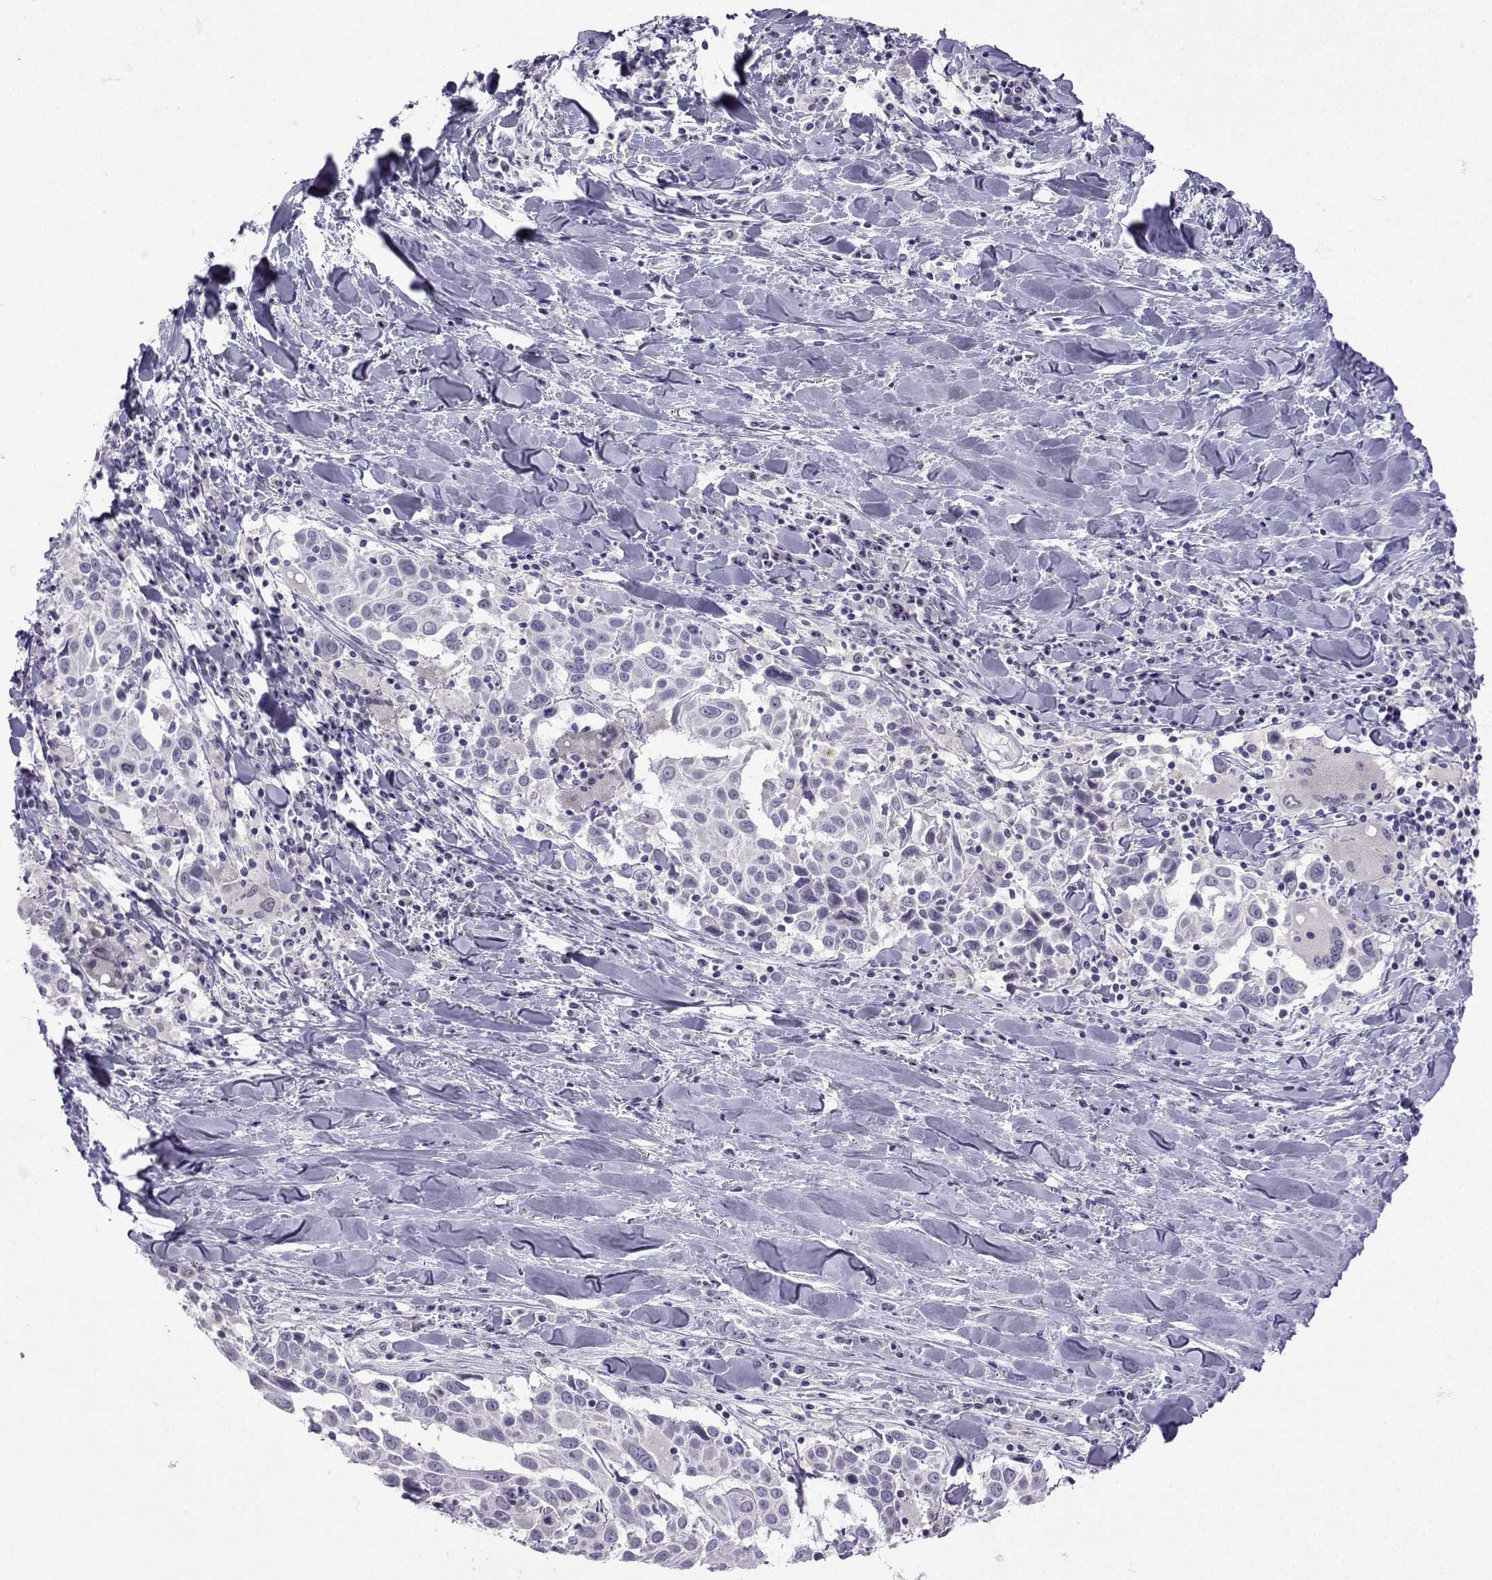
{"staining": {"intensity": "negative", "quantity": "none", "location": "none"}, "tissue": "lung cancer", "cell_type": "Tumor cells", "image_type": "cancer", "snomed": [{"axis": "morphology", "description": "Squamous cell carcinoma, NOS"}, {"axis": "topography", "description": "Lung"}], "caption": "This is an immunohistochemistry image of human lung squamous cell carcinoma. There is no expression in tumor cells.", "gene": "FBXO24", "patient": {"sex": "male", "age": 57}}